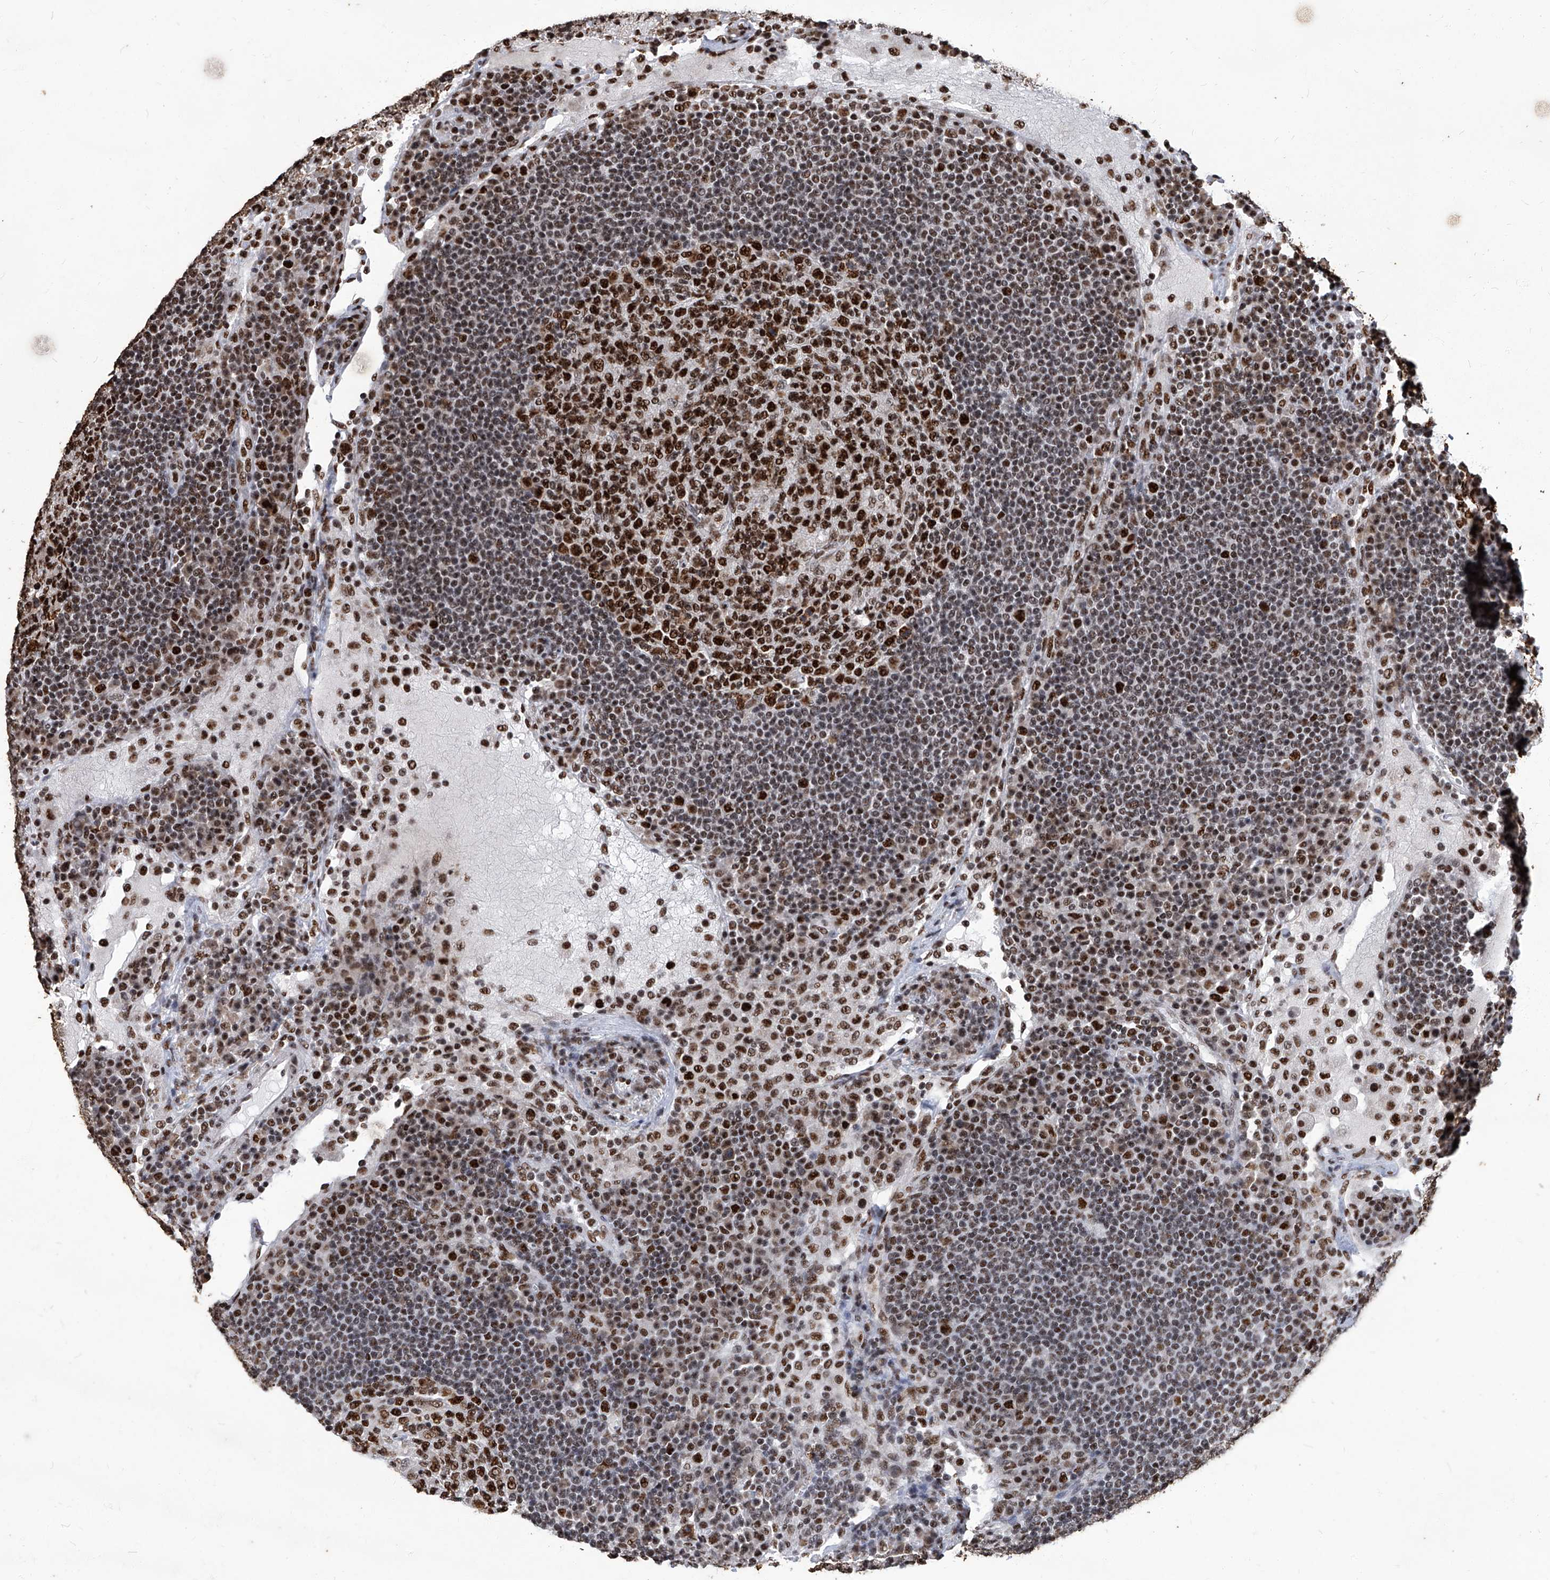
{"staining": {"intensity": "strong", "quantity": ">75%", "location": "nuclear"}, "tissue": "lymph node", "cell_type": "Germinal center cells", "image_type": "normal", "snomed": [{"axis": "morphology", "description": "Normal tissue, NOS"}, {"axis": "topography", "description": "Lymph node"}], "caption": "Protein staining demonstrates strong nuclear positivity in approximately >75% of germinal center cells in normal lymph node.", "gene": "HBP1", "patient": {"sex": "female", "age": 53}}